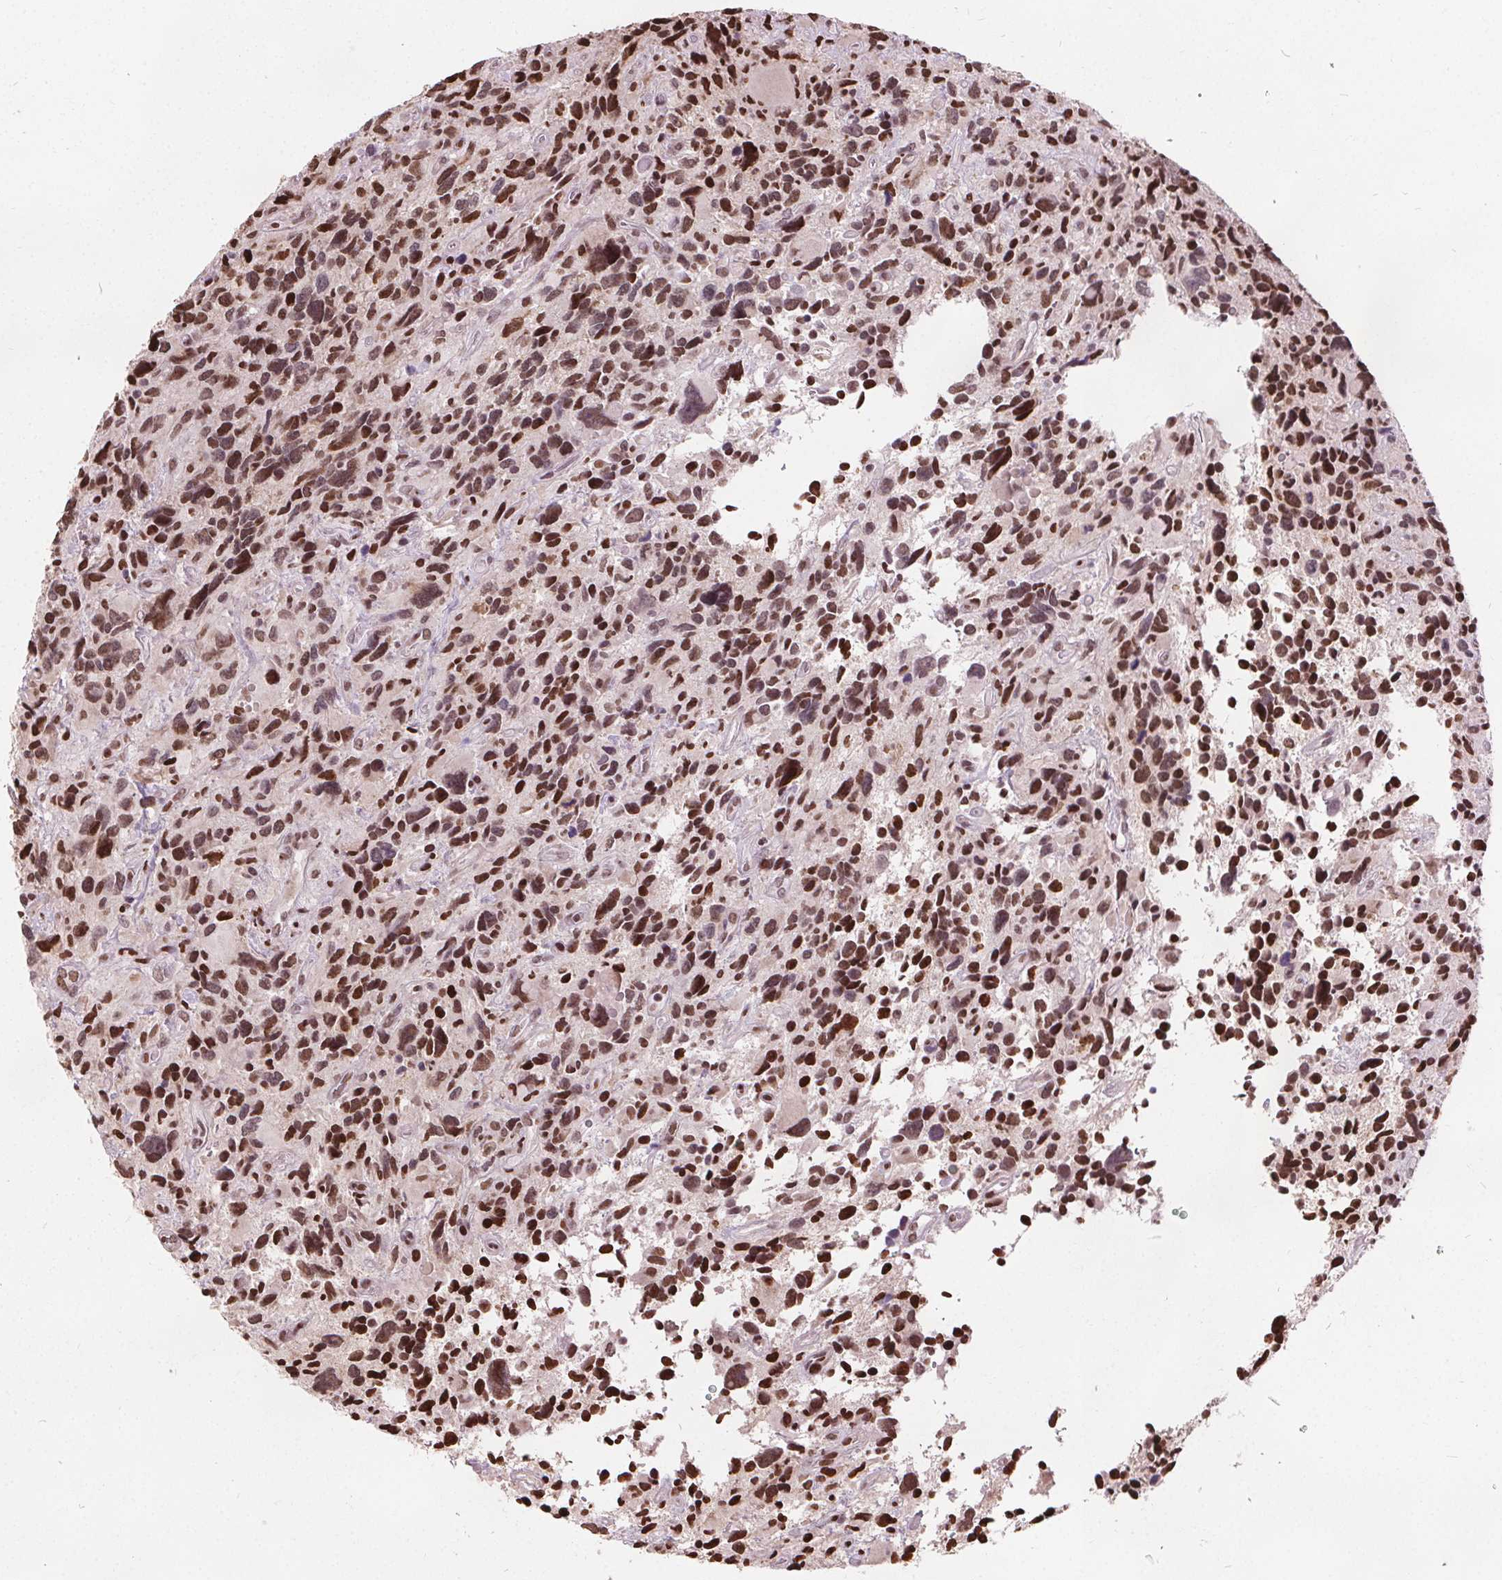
{"staining": {"intensity": "strong", "quantity": ">75%", "location": "nuclear"}, "tissue": "glioma", "cell_type": "Tumor cells", "image_type": "cancer", "snomed": [{"axis": "morphology", "description": "Glioma, malignant, High grade"}, {"axis": "topography", "description": "Brain"}], "caption": "Protein expression by immunohistochemistry (IHC) reveals strong nuclear staining in about >75% of tumor cells in glioma. The staining is performed using DAB brown chromogen to label protein expression. The nuclei are counter-stained blue using hematoxylin.", "gene": "ISLR2", "patient": {"sex": "male", "age": 46}}